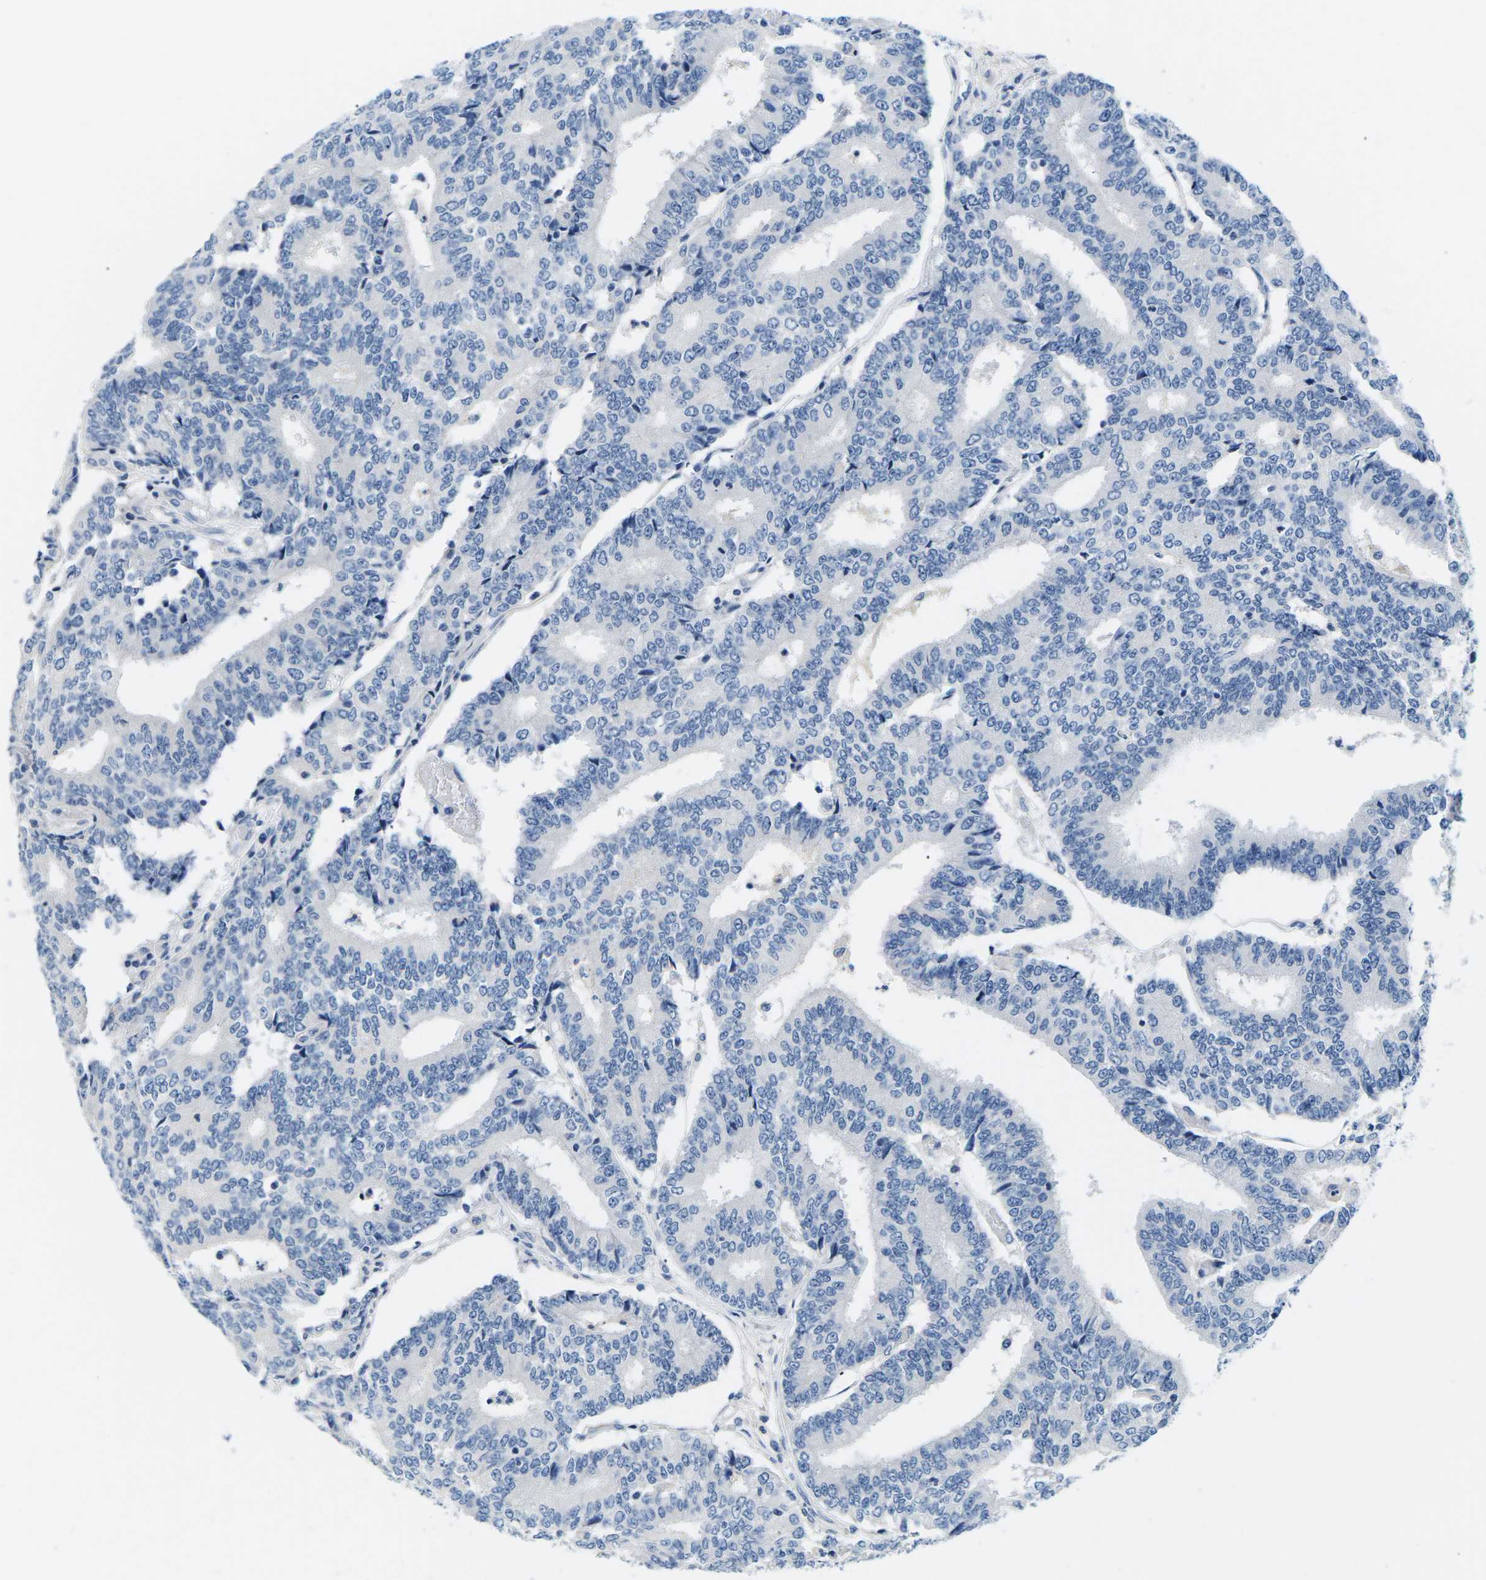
{"staining": {"intensity": "negative", "quantity": "none", "location": "none"}, "tissue": "prostate cancer", "cell_type": "Tumor cells", "image_type": "cancer", "snomed": [{"axis": "morphology", "description": "Normal tissue, NOS"}, {"axis": "morphology", "description": "Adenocarcinoma, High grade"}, {"axis": "topography", "description": "Prostate"}, {"axis": "topography", "description": "Seminal veicle"}], "caption": "There is no significant positivity in tumor cells of high-grade adenocarcinoma (prostate).", "gene": "TSPAN2", "patient": {"sex": "male", "age": 55}}